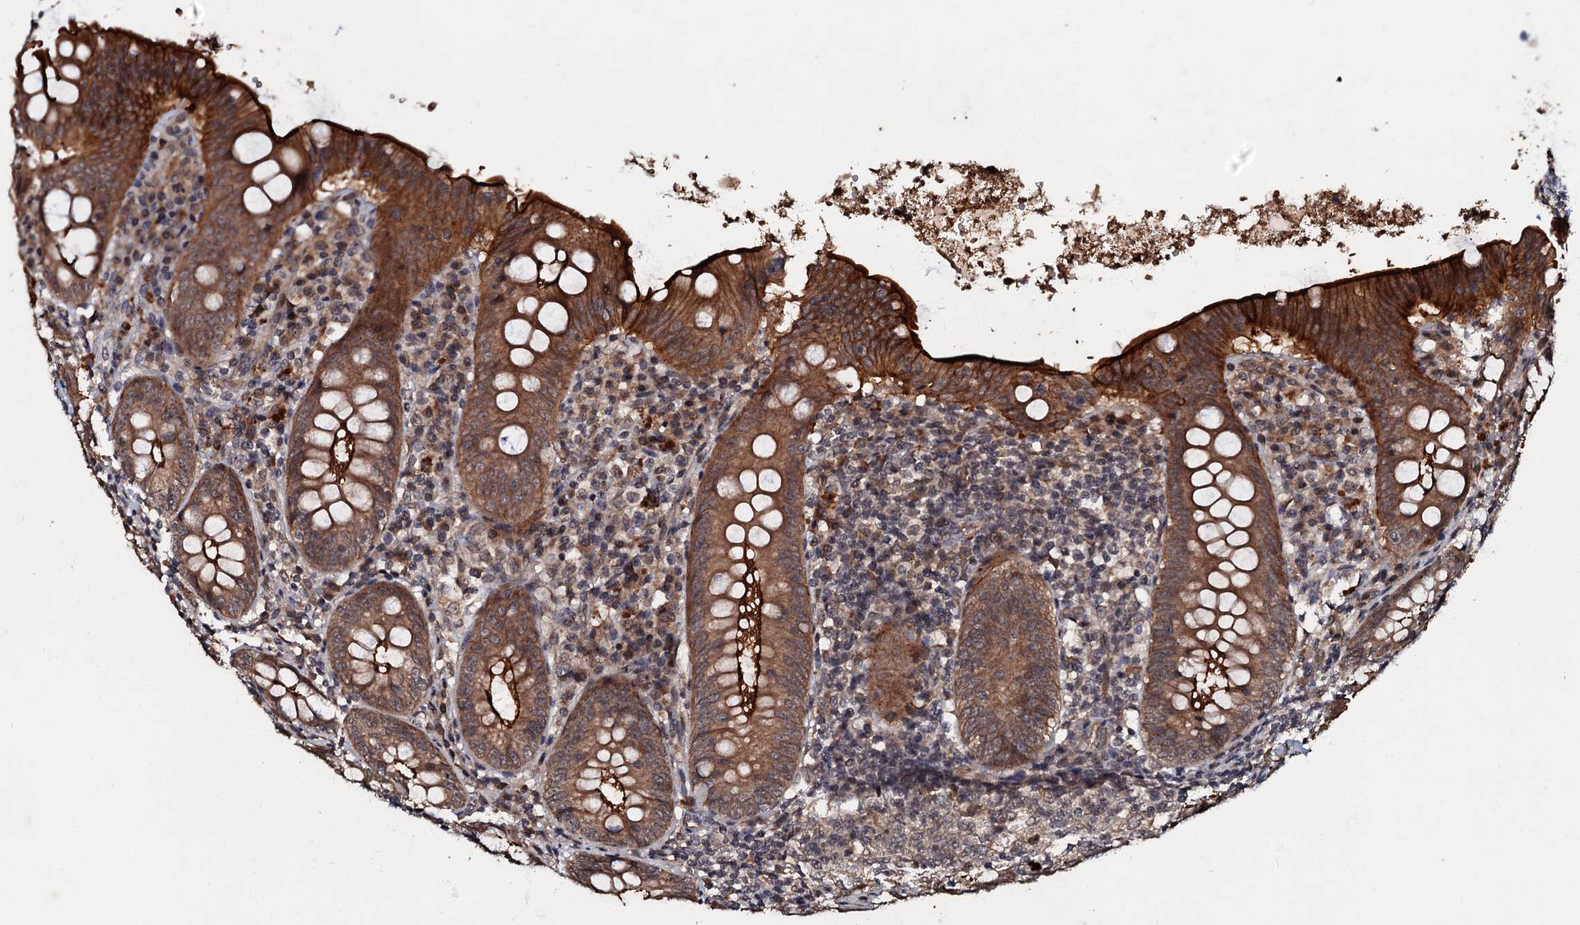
{"staining": {"intensity": "strong", "quantity": ">75%", "location": "cytoplasmic/membranous"}, "tissue": "appendix", "cell_type": "Glandular cells", "image_type": "normal", "snomed": [{"axis": "morphology", "description": "Normal tissue, NOS"}, {"axis": "topography", "description": "Appendix"}], "caption": "Protein expression analysis of normal human appendix reveals strong cytoplasmic/membranous staining in approximately >75% of glandular cells.", "gene": "MANSC4", "patient": {"sex": "female", "age": 54}}